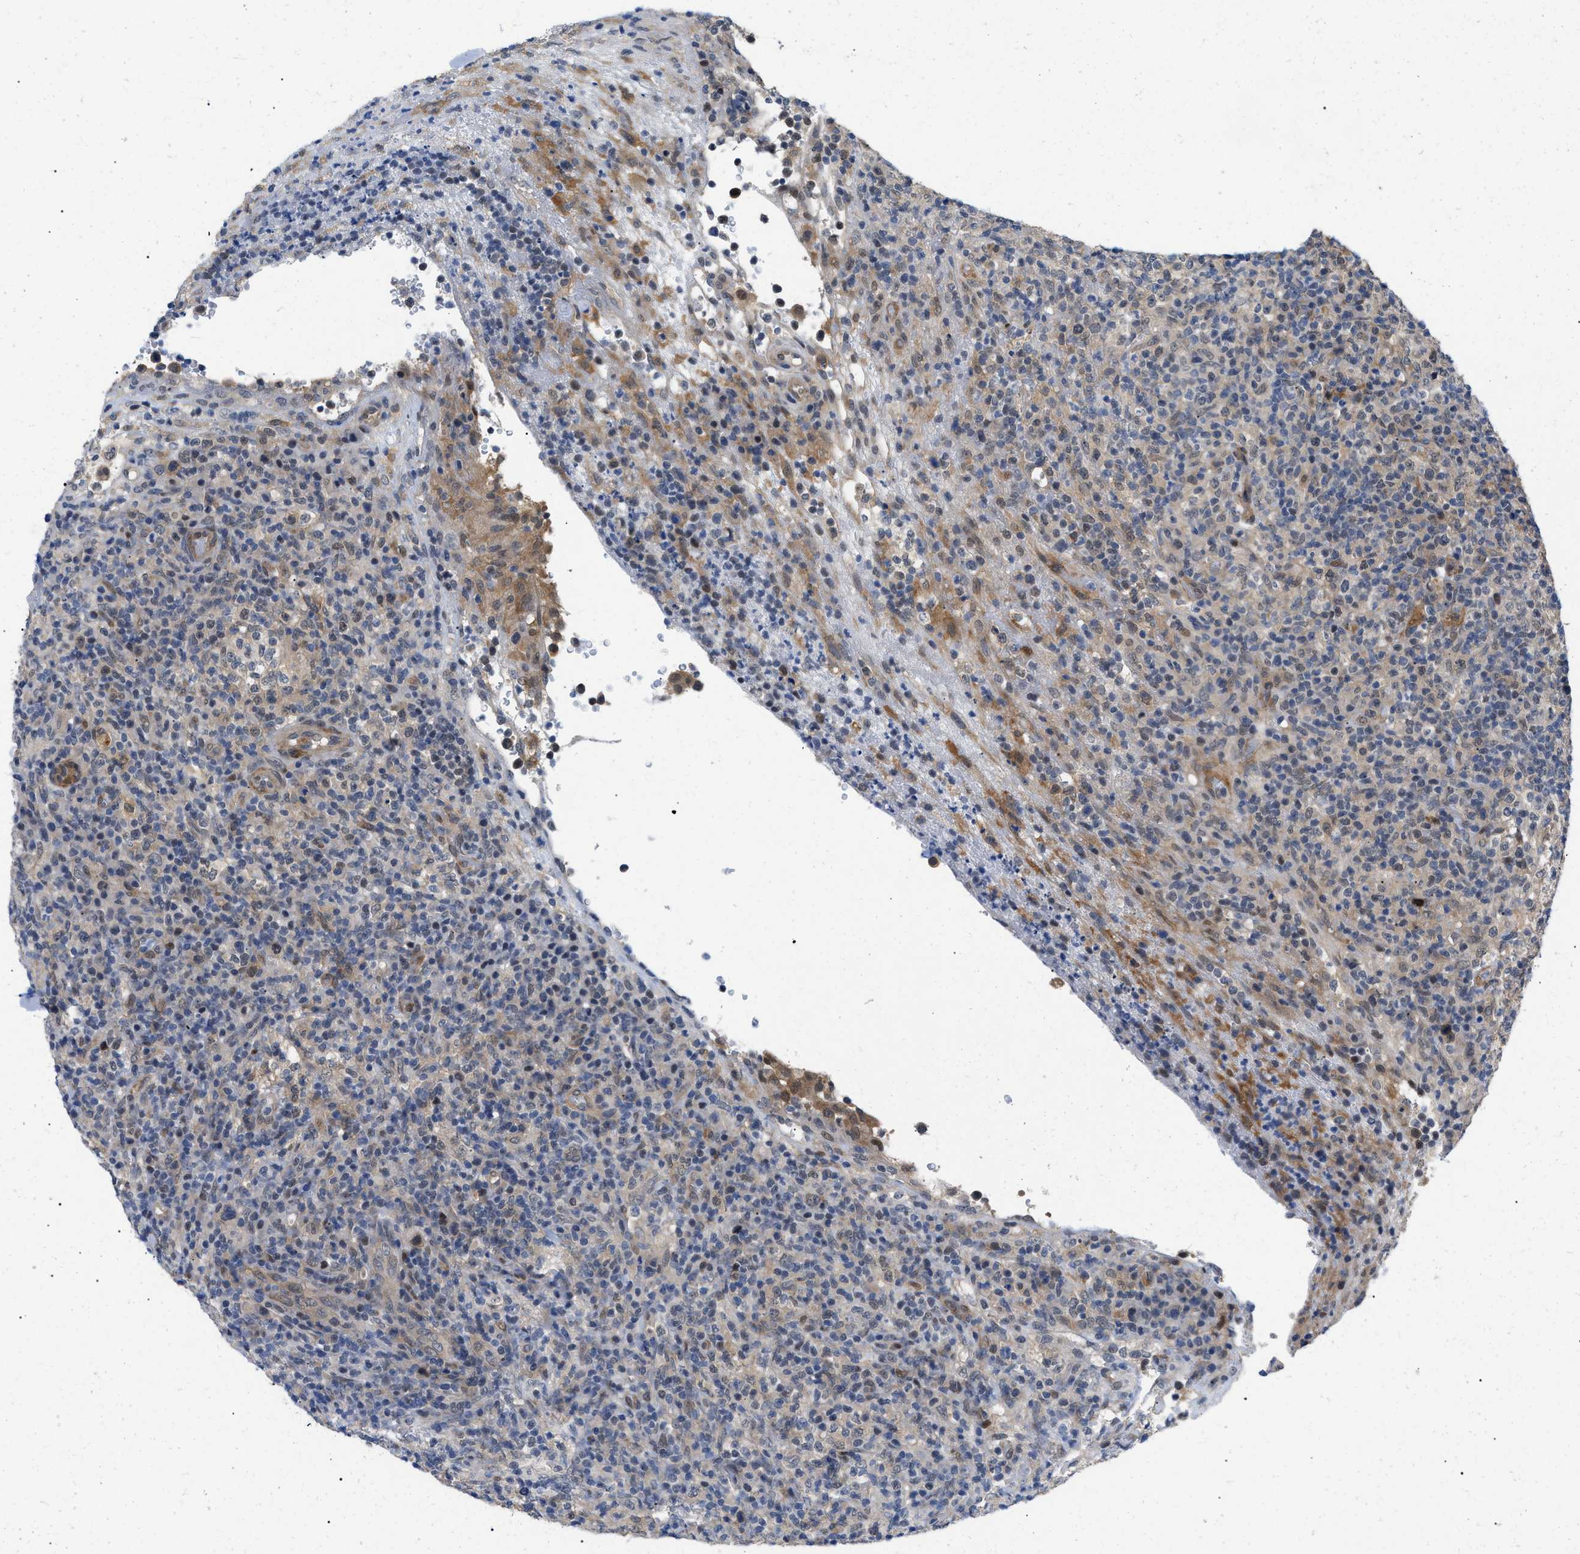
{"staining": {"intensity": "weak", "quantity": "25%-75%", "location": "cytoplasmic/membranous,nuclear"}, "tissue": "lymphoma", "cell_type": "Tumor cells", "image_type": "cancer", "snomed": [{"axis": "morphology", "description": "Malignant lymphoma, non-Hodgkin's type, High grade"}, {"axis": "topography", "description": "Lymph node"}], "caption": "This is a micrograph of immunohistochemistry staining of malignant lymphoma, non-Hodgkin's type (high-grade), which shows weak expression in the cytoplasmic/membranous and nuclear of tumor cells.", "gene": "GARRE1", "patient": {"sex": "female", "age": 76}}